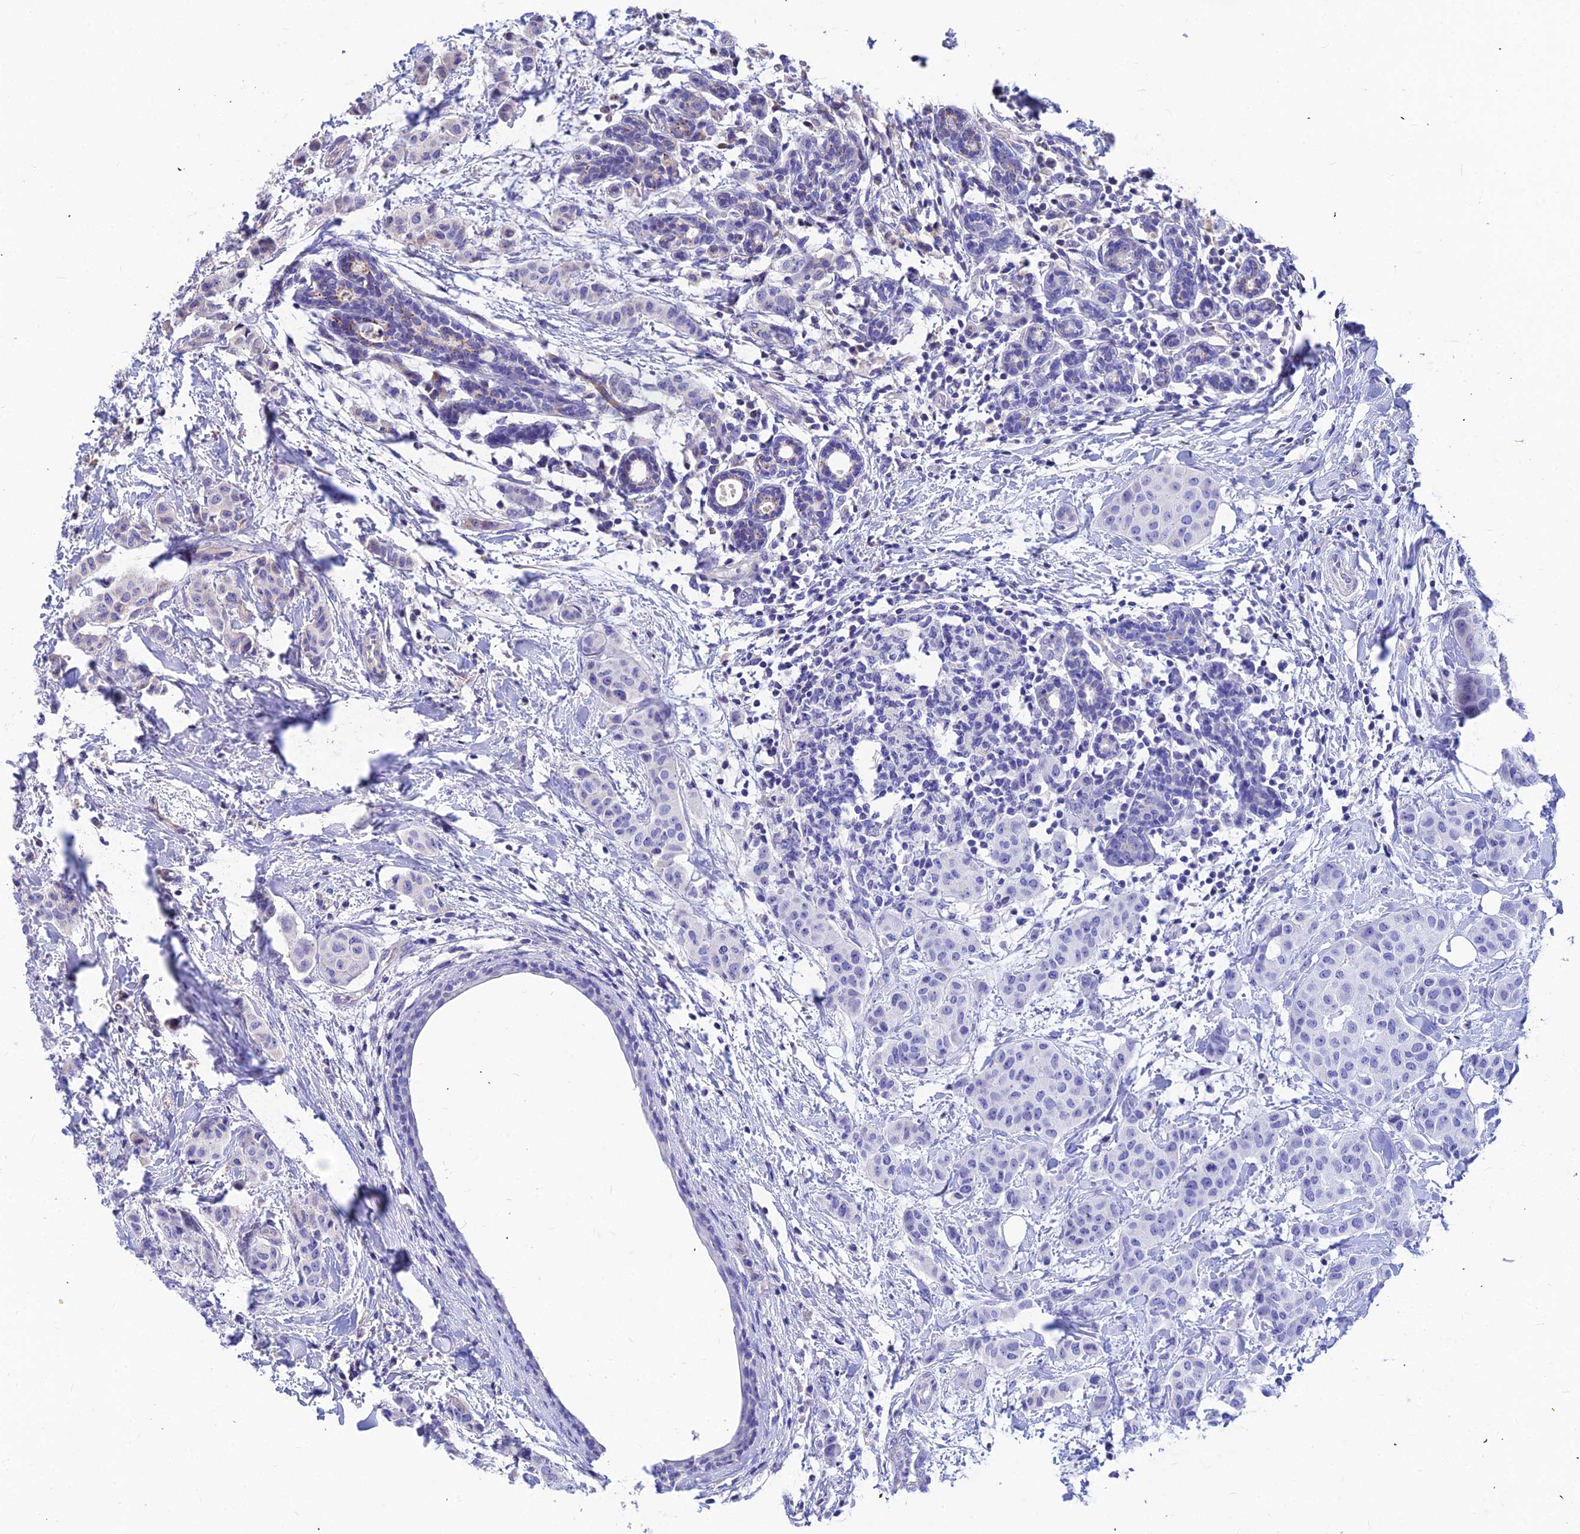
{"staining": {"intensity": "negative", "quantity": "none", "location": "none"}, "tissue": "breast cancer", "cell_type": "Tumor cells", "image_type": "cancer", "snomed": [{"axis": "morphology", "description": "Duct carcinoma"}, {"axis": "topography", "description": "Breast"}], "caption": "Breast cancer stained for a protein using immunohistochemistry exhibits no staining tumor cells.", "gene": "ASPHD1", "patient": {"sex": "female", "age": 40}}